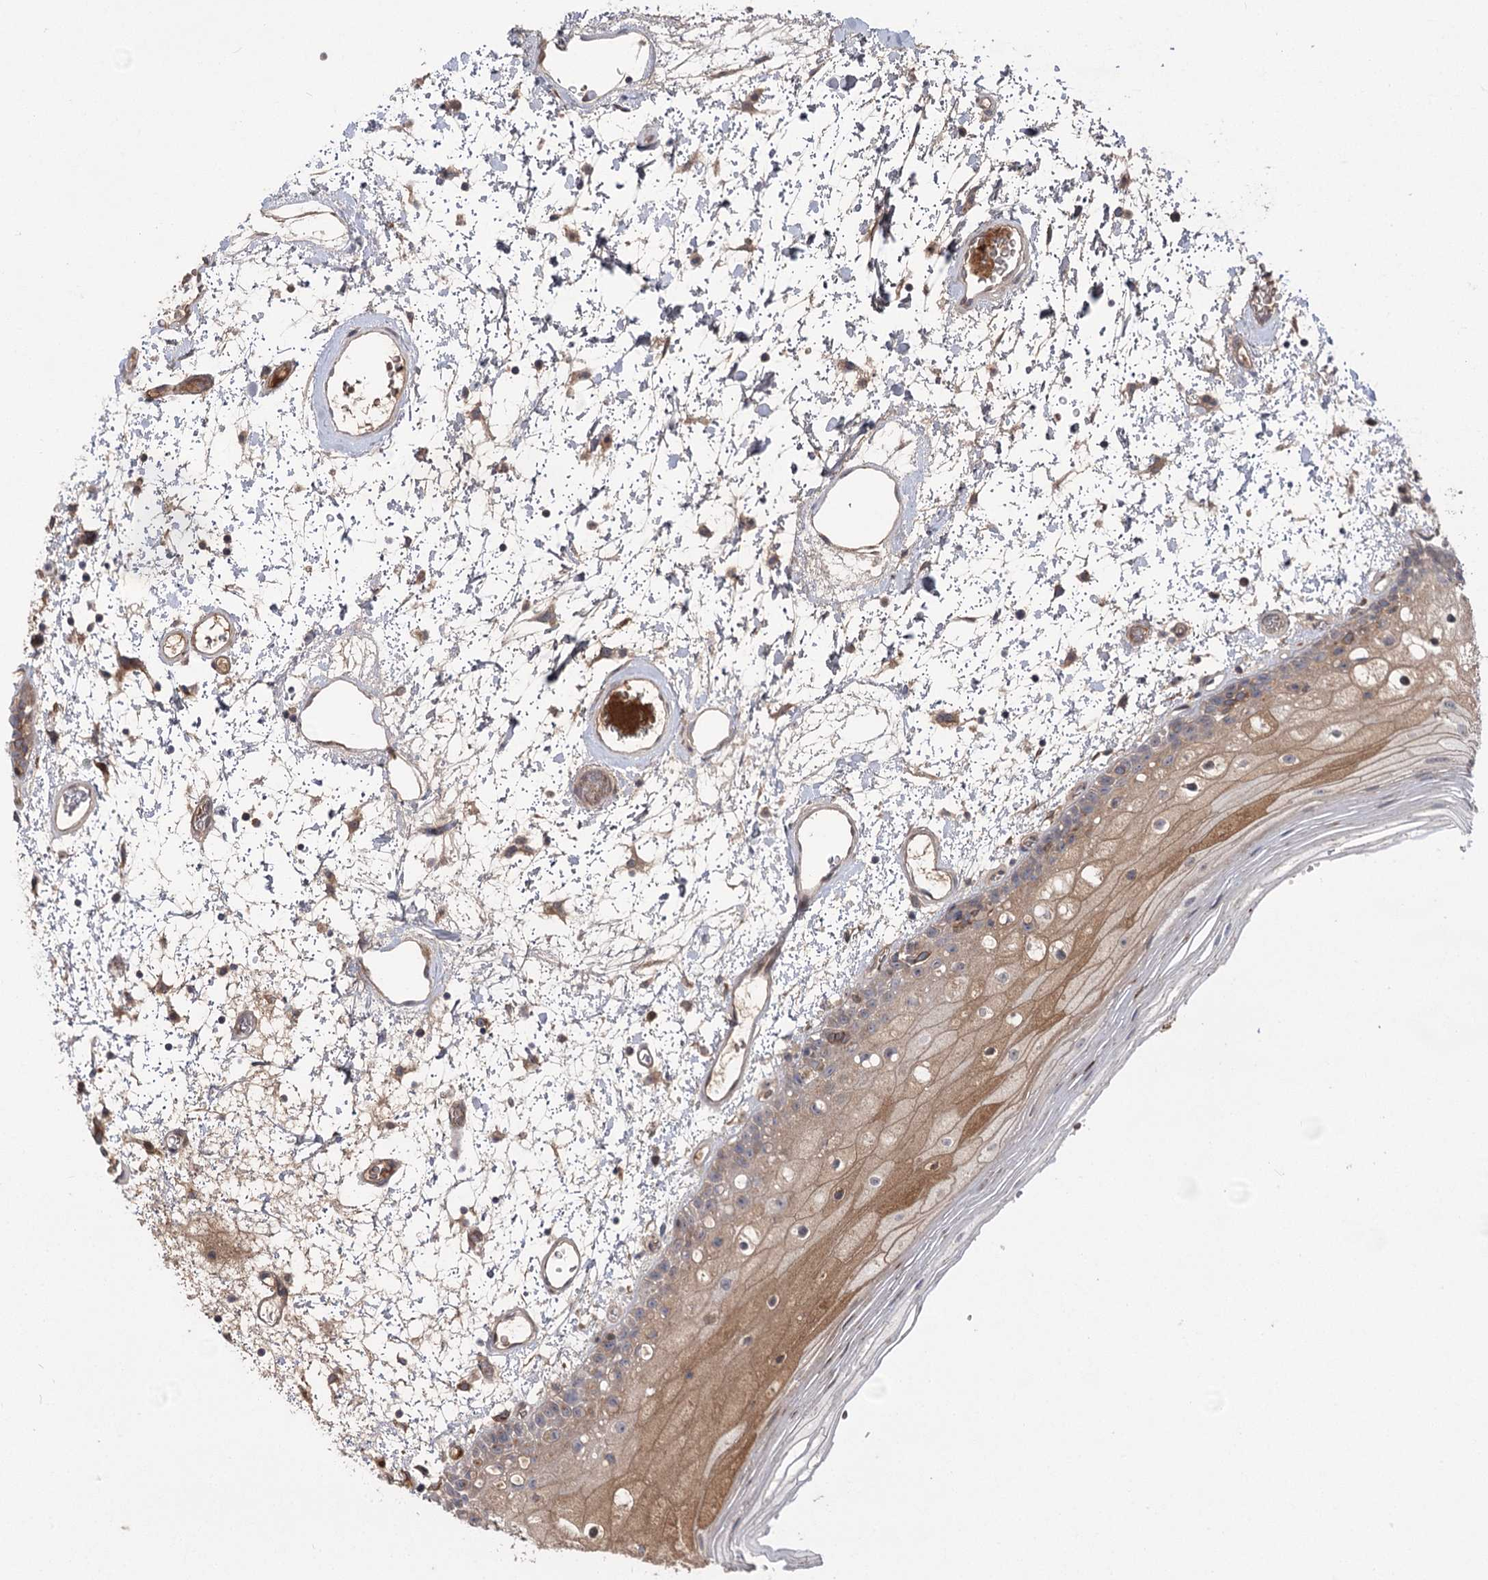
{"staining": {"intensity": "moderate", "quantity": ">75%", "location": "cytoplasmic/membranous"}, "tissue": "oral mucosa", "cell_type": "Squamous epithelial cells", "image_type": "normal", "snomed": [{"axis": "morphology", "description": "Normal tissue, NOS"}, {"axis": "topography", "description": "Oral tissue"}], "caption": "Immunohistochemistry (DAB (3,3'-diaminobenzidine)) staining of unremarkable human oral mucosa displays moderate cytoplasmic/membranous protein positivity in approximately >75% of squamous epithelial cells.", "gene": "PLEKHA5", "patient": {"sex": "male", "age": 52}}